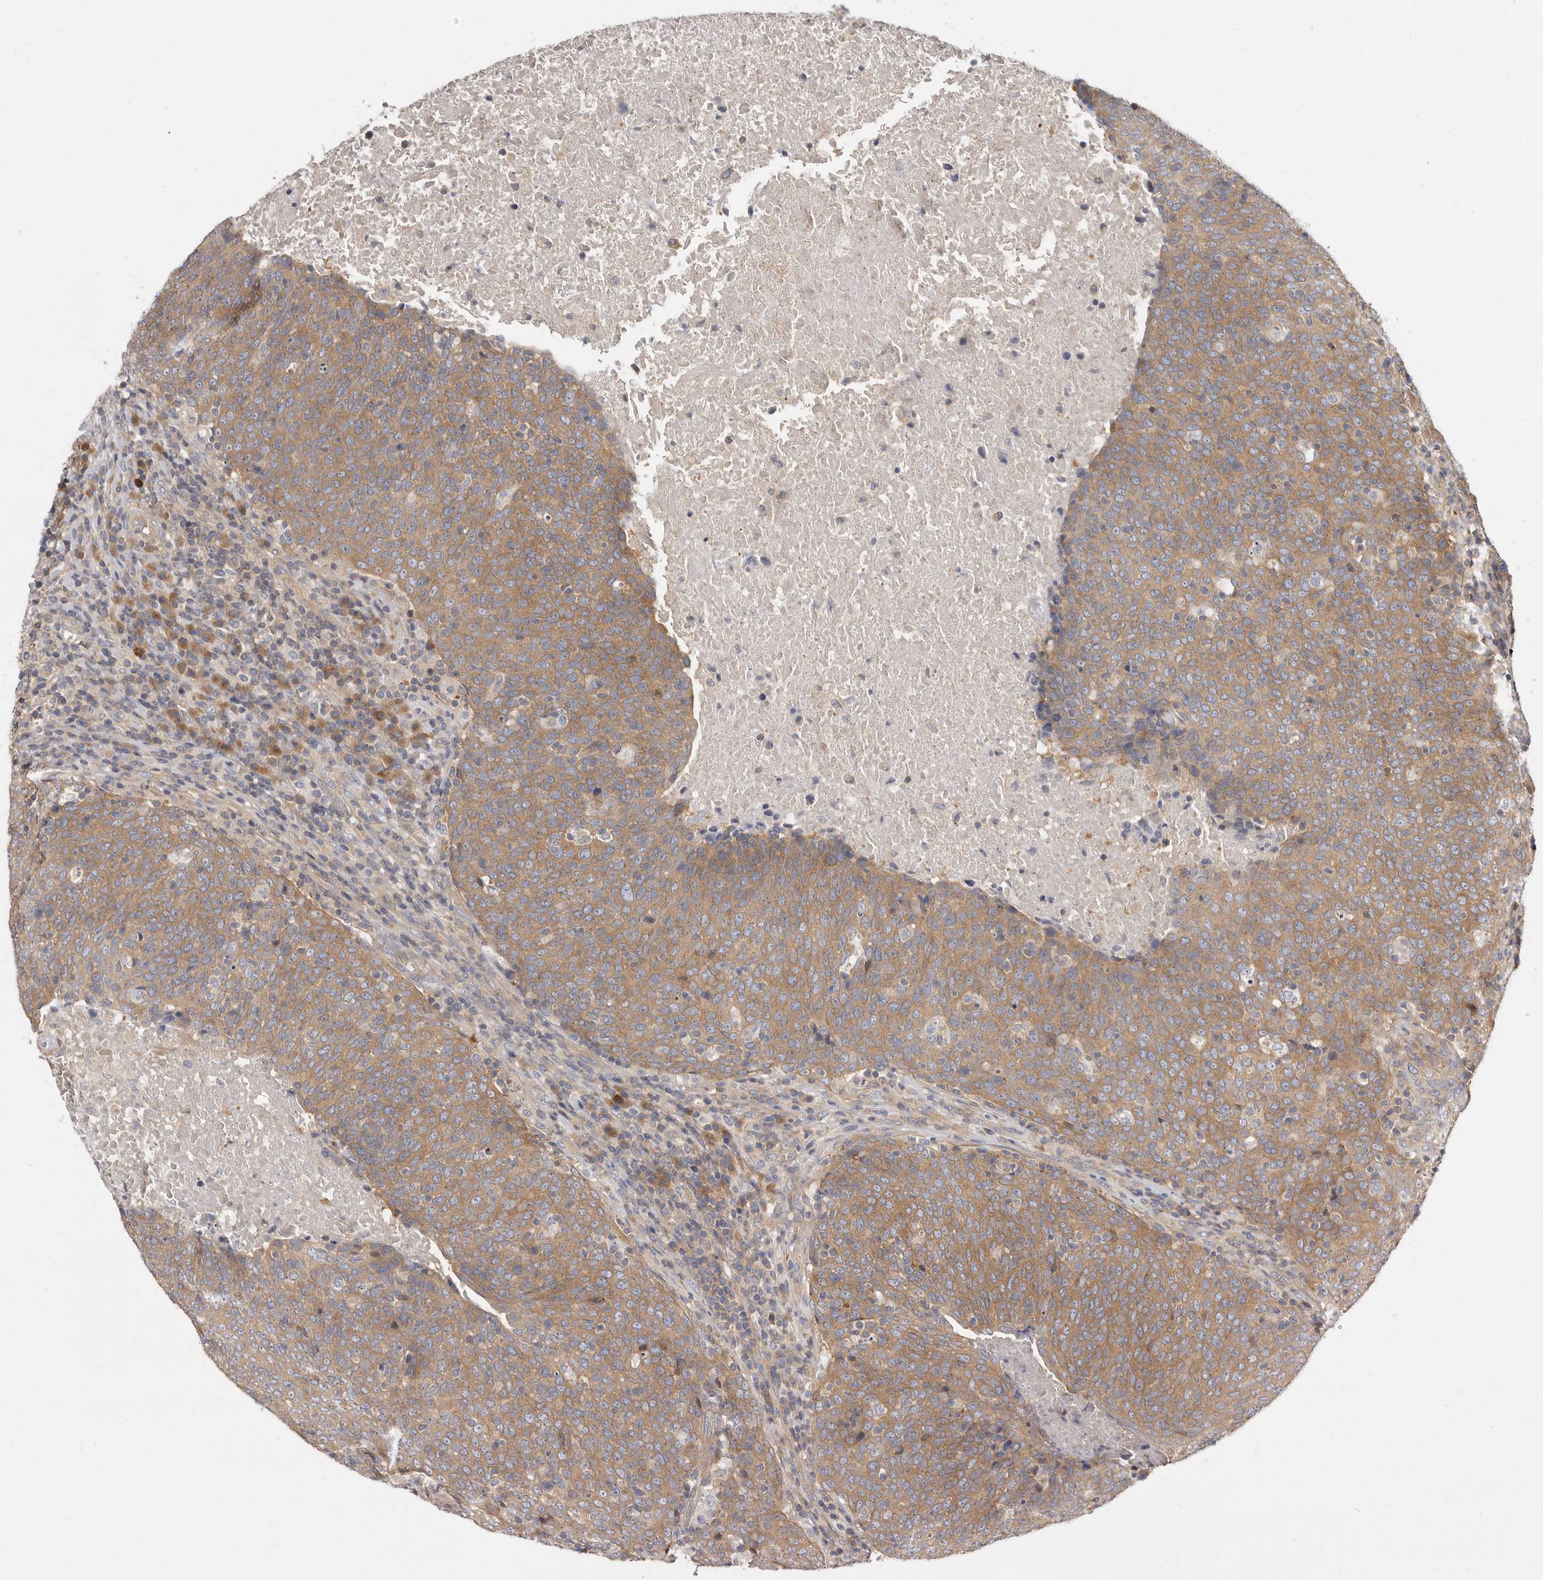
{"staining": {"intensity": "moderate", "quantity": ">75%", "location": "cytoplasmic/membranous"}, "tissue": "head and neck cancer", "cell_type": "Tumor cells", "image_type": "cancer", "snomed": [{"axis": "morphology", "description": "Squamous cell carcinoma, NOS"}, {"axis": "morphology", "description": "Squamous cell carcinoma, metastatic, NOS"}, {"axis": "topography", "description": "Lymph node"}, {"axis": "topography", "description": "Head-Neck"}], "caption": "Moderate cytoplasmic/membranous expression is present in approximately >75% of tumor cells in head and neck metastatic squamous cell carcinoma.", "gene": "ADAMTS20", "patient": {"sex": "male", "age": 62}}